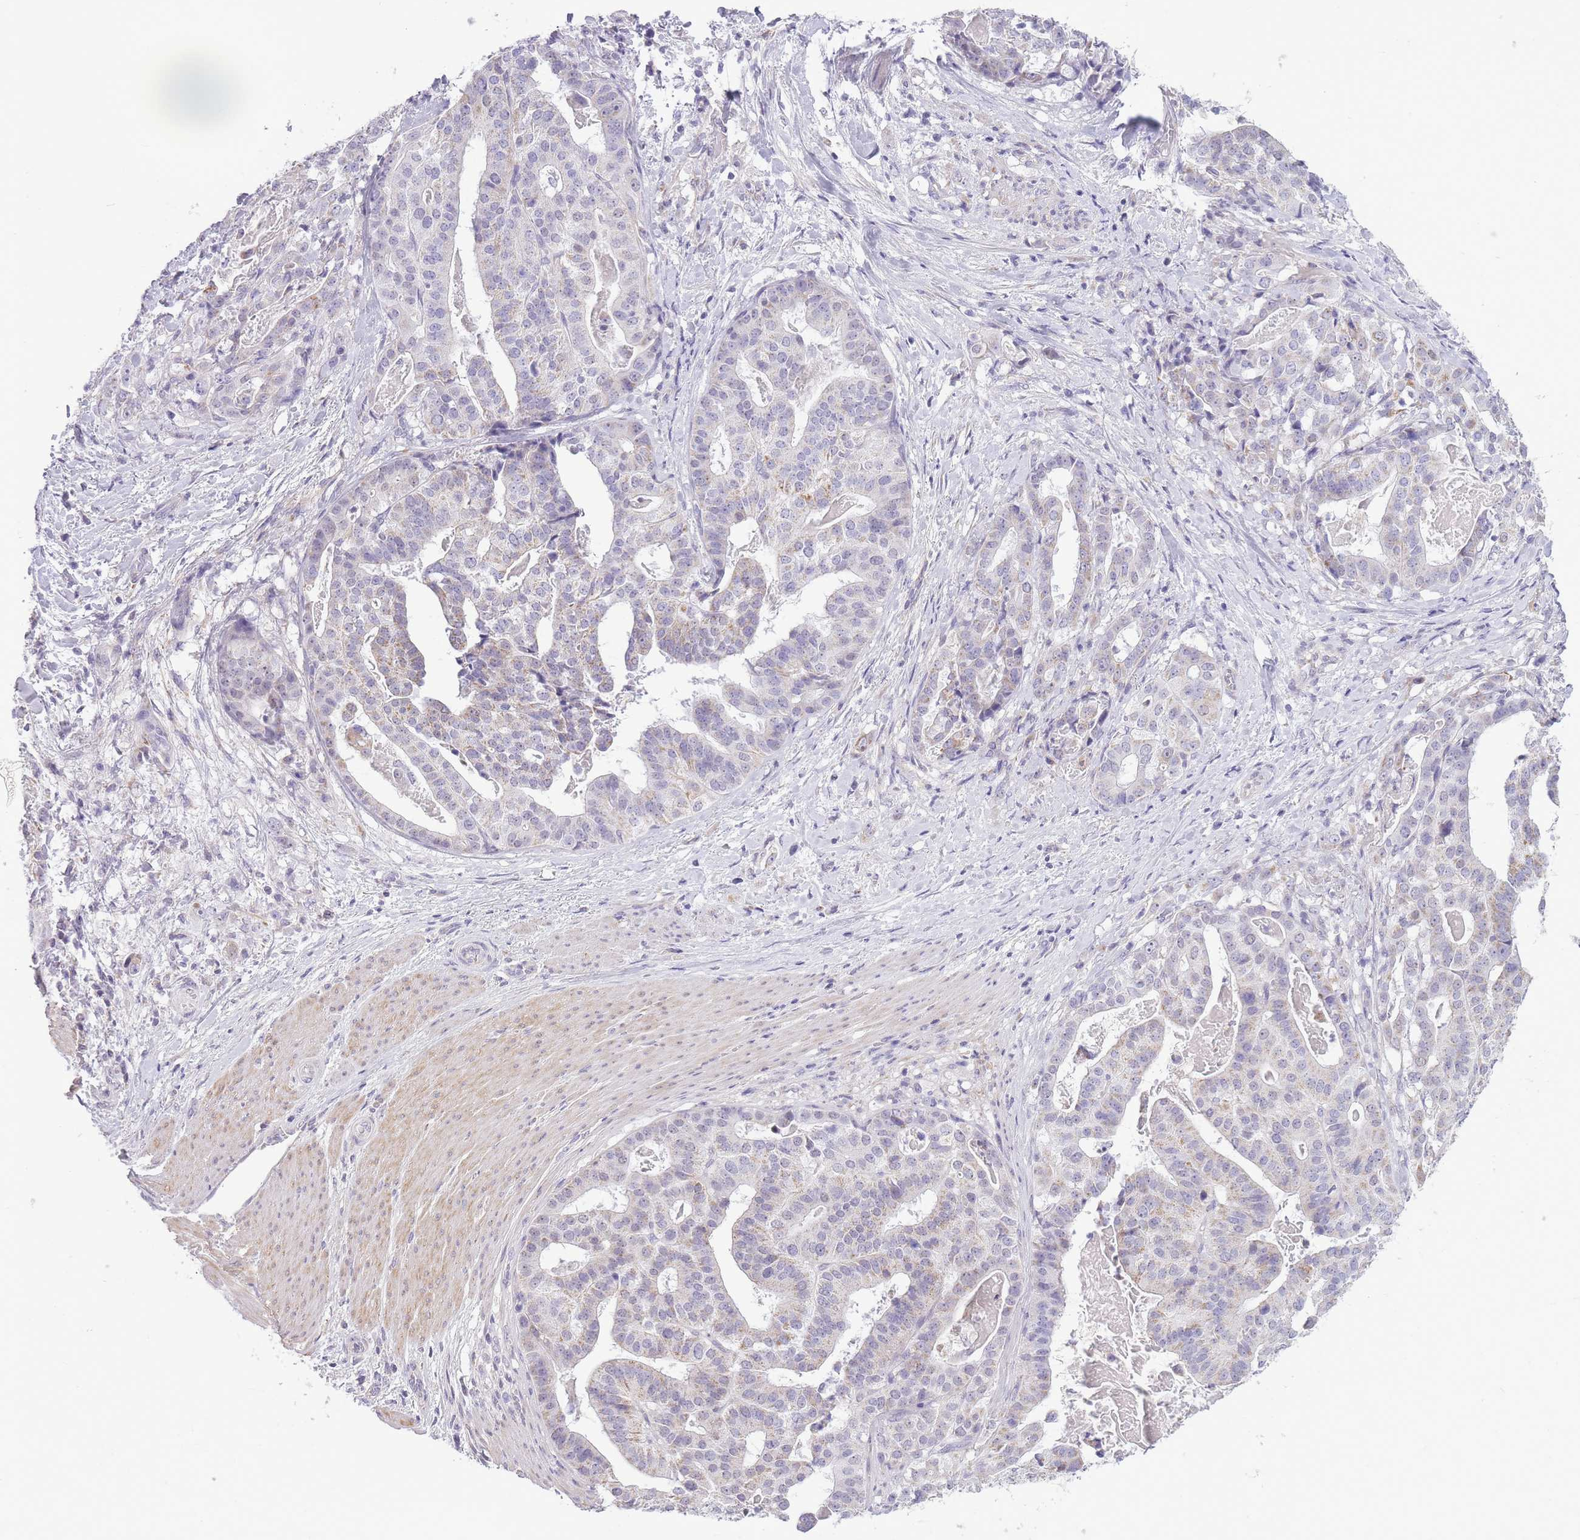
{"staining": {"intensity": "negative", "quantity": "none", "location": "none"}, "tissue": "stomach cancer", "cell_type": "Tumor cells", "image_type": "cancer", "snomed": [{"axis": "morphology", "description": "Adenocarcinoma, NOS"}, {"axis": "topography", "description": "Stomach"}], "caption": "The photomicrograph reveals no staining of tumor cells in stomach cancer. (DAB (3,3'-diaminobenzidine) IHC visualized using brightfield microscopy, high magnification).", "gene": "ZBTB24", "patient": {"sex": "male", "age": 48}}